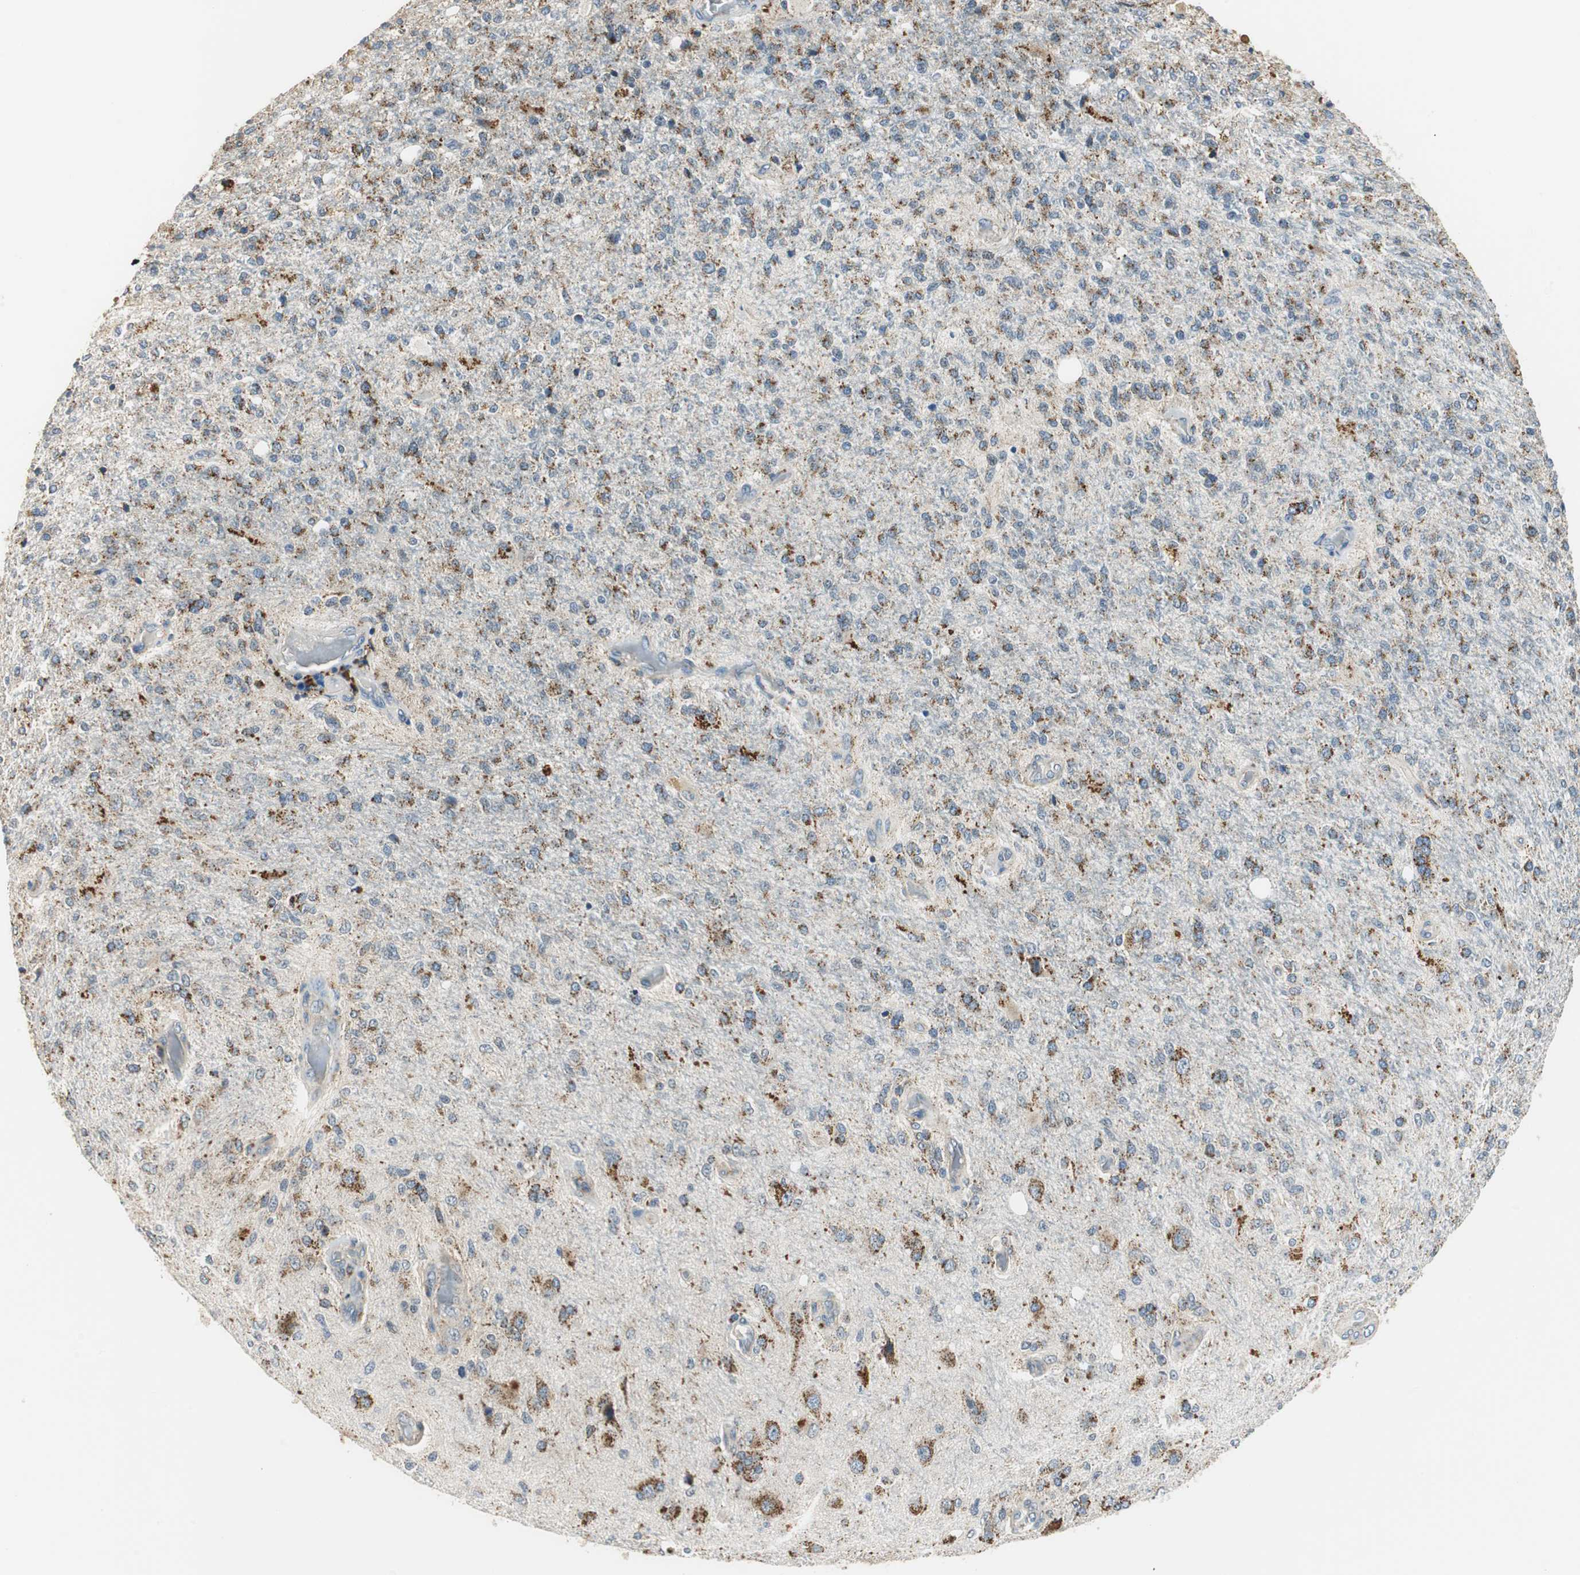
{"staining": {"intensity": "moderate", "quantity": "25%-75%", "location": "cytoplasmic/membranous"}, "tissue": "glioma", "cell_type": "Tumor cells", "image_type": "cancer", "snomed": [{"axis": "morphology", "description": "Normal tissue, NOS"}, {"axis": "morphology", "description": "Glioma, malignant, High grade"}, {"axis": "topography", "description": "Cerebral cortex"}], "caption": "Malignant glioma (high-grade) stained with a protein marker exhibits moderate staining in tumor cells.", "gene": "NIT1", "patient": {"sex": "male", "age": 77}}